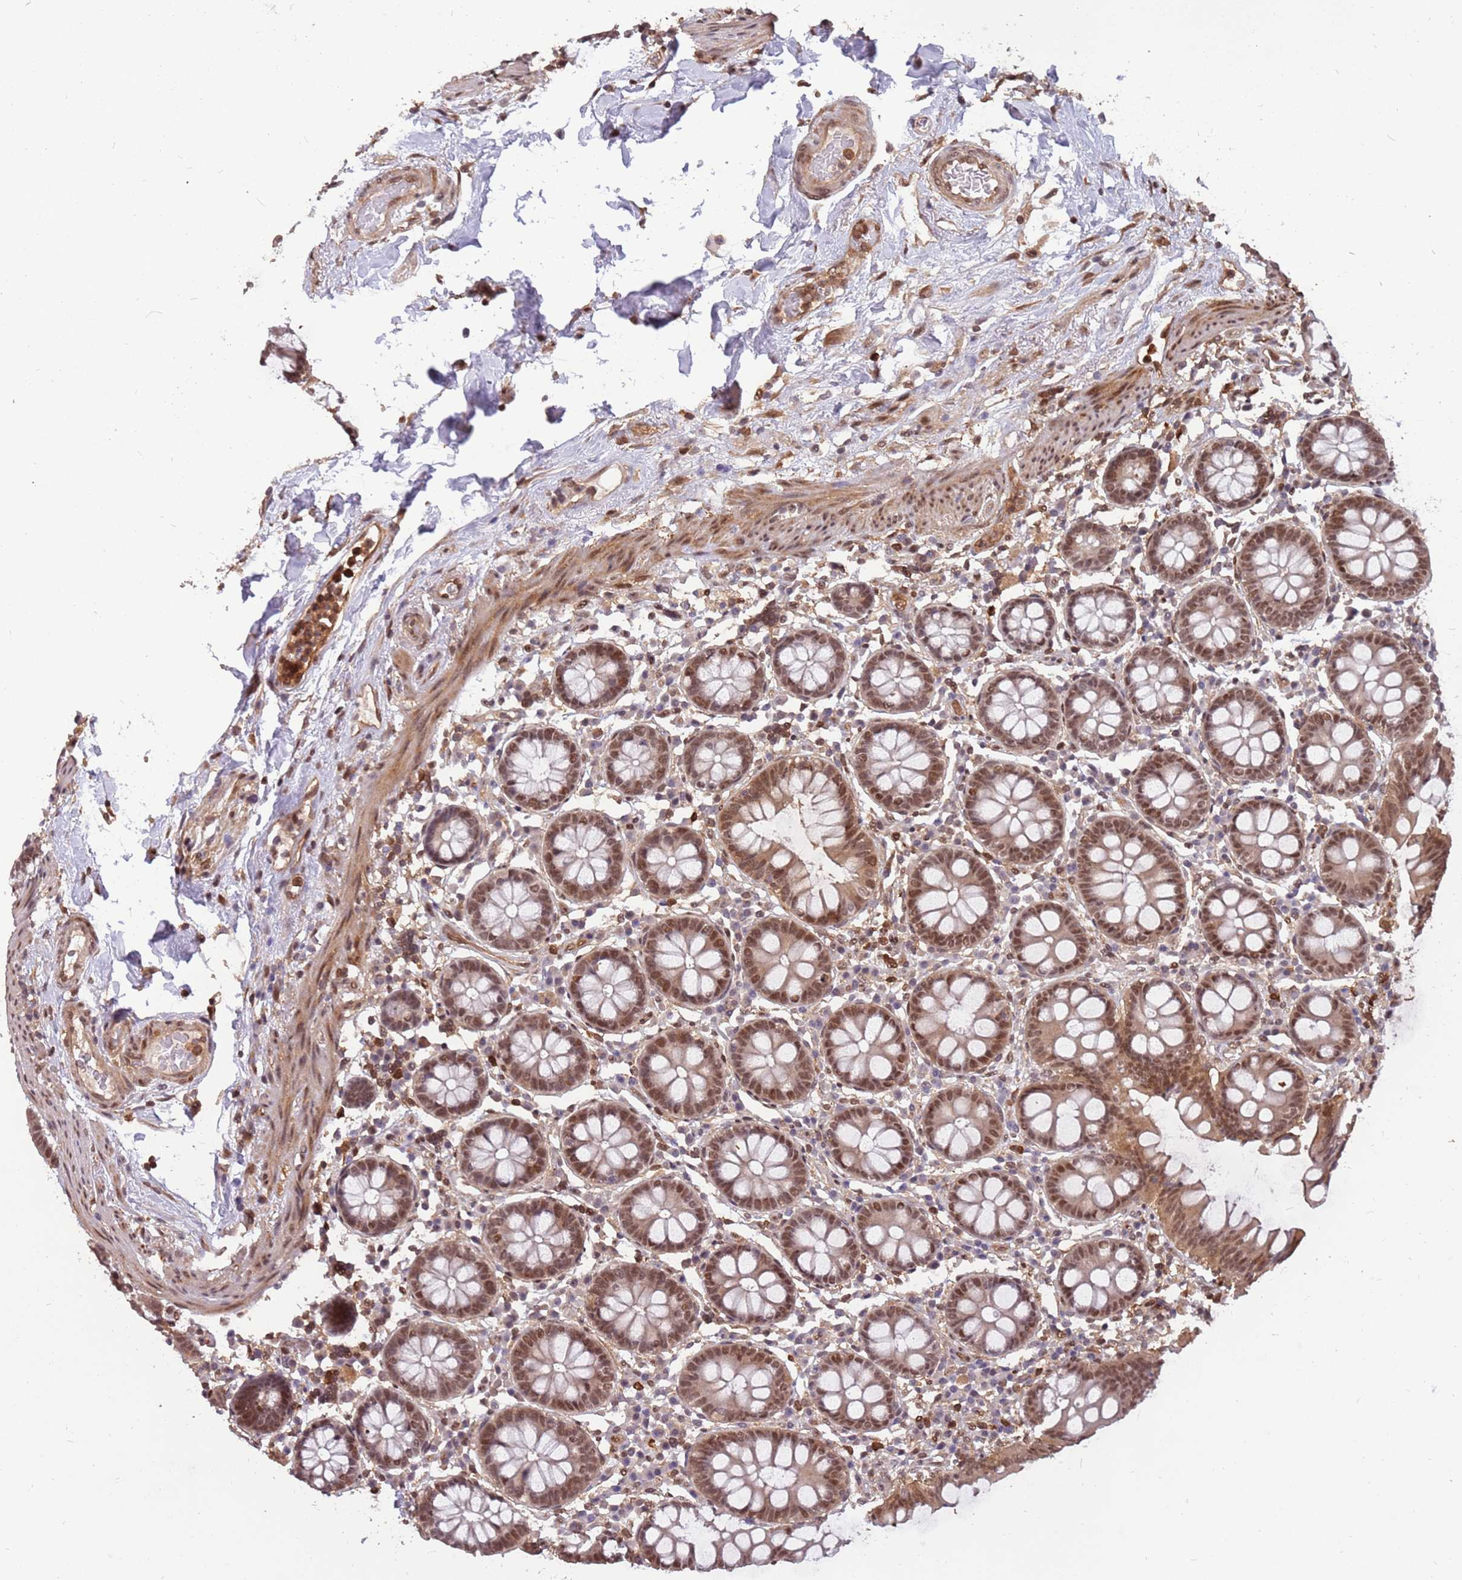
{"staining": {"intensity": "moderate", "quantity": ">75%", "location": "cytoplasmic/membranous,nuclear"}, "tissue": "colon", "cell_type": "Endothelial cells", "image_type": "normal", "snomed": [{"axis": "morphology", "description": "Normal tissue, NOS"}, {"axis": "topography", "description": "Colon"}], "caption": "High-power microscopy captured an immunohistochemistry histopathology image of unremarkable colon, revealing moderate cytoplasmic/membranous,nuclear positivity in about >75% of endothelial cells.", "gene": "GBP2", "patient": {"sex": "female", "age": 79}}